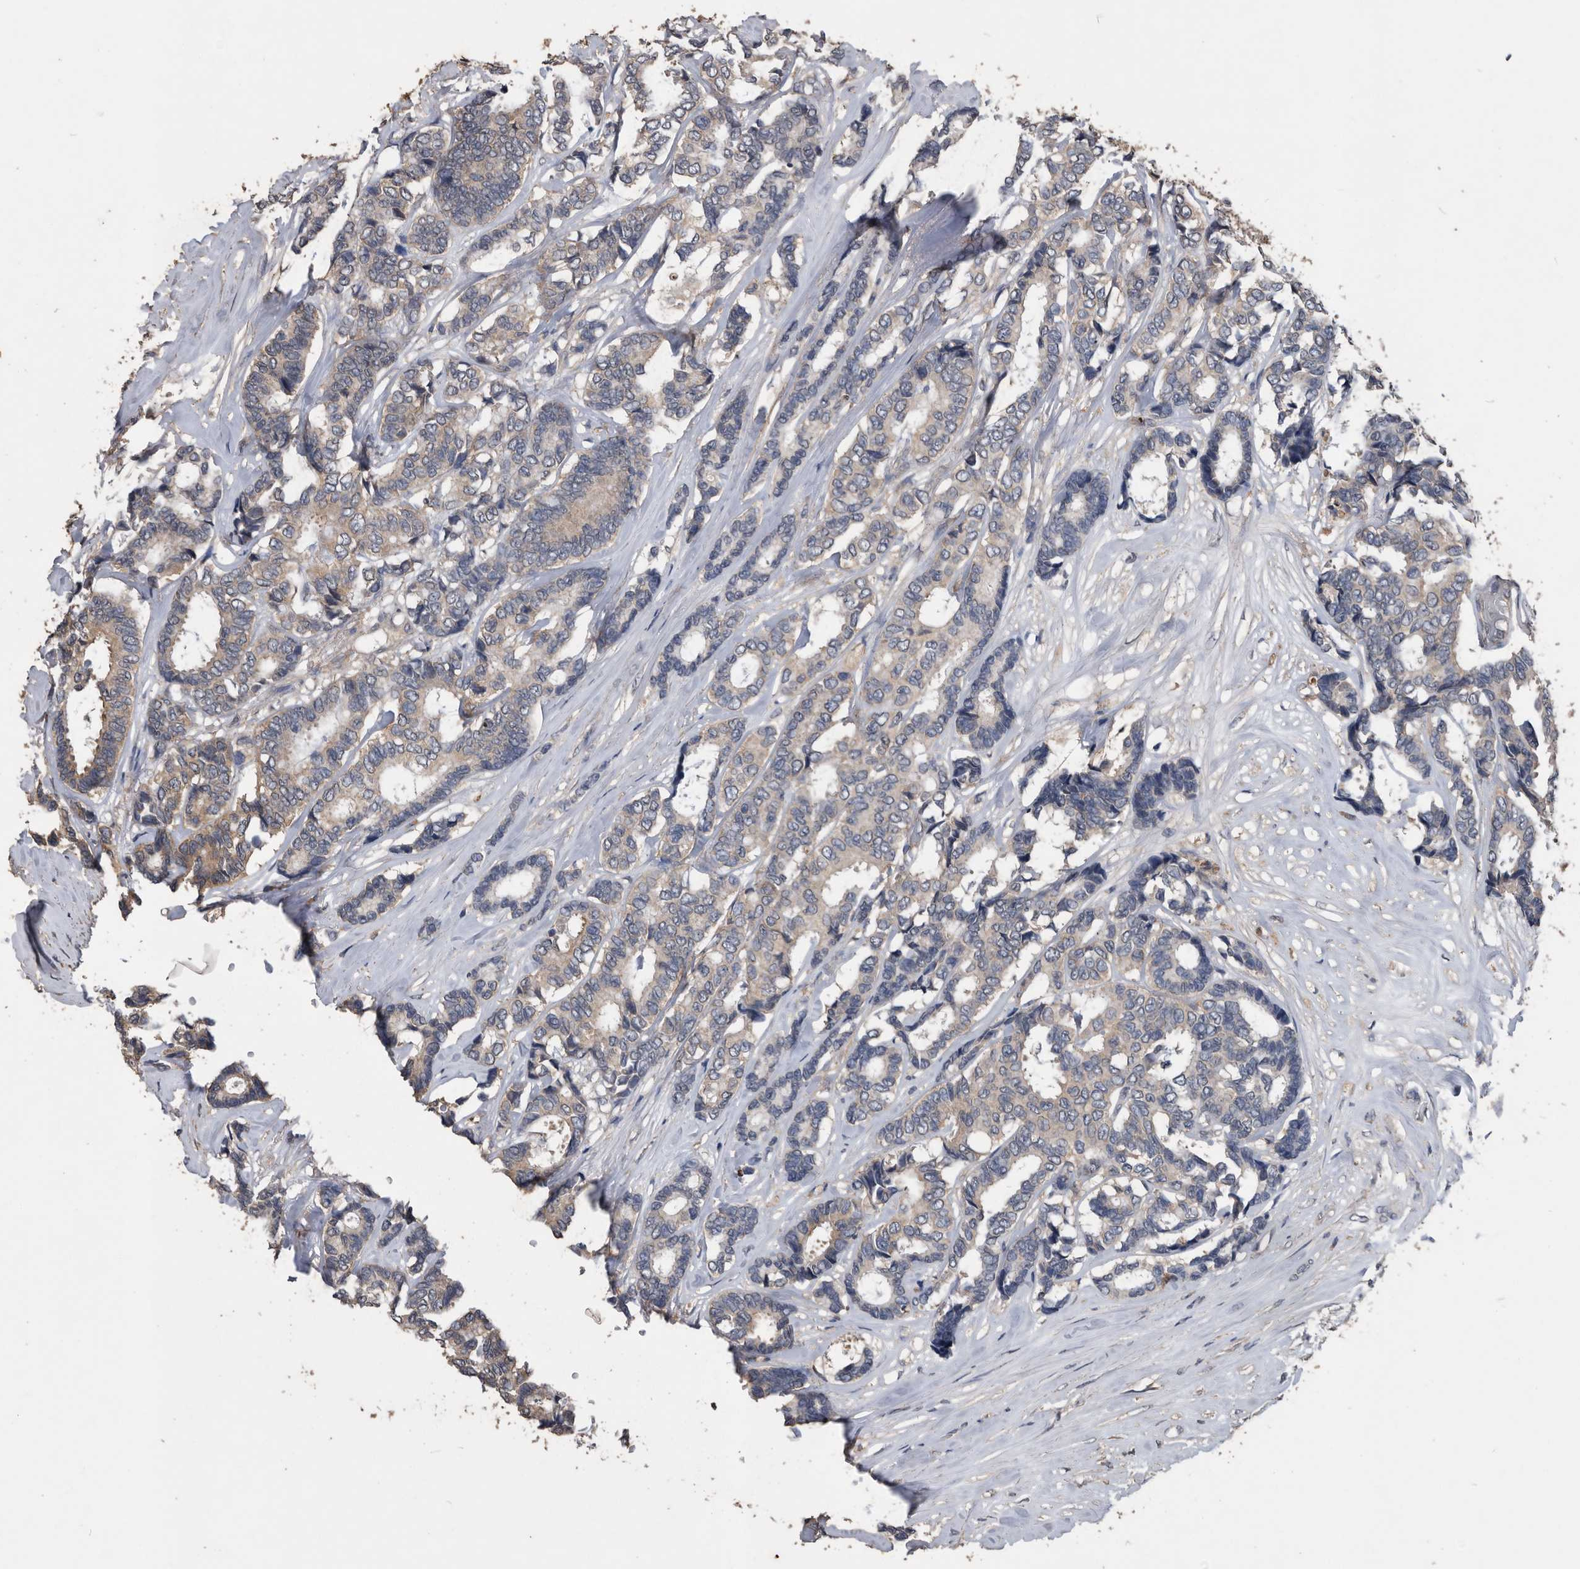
{"staining": {"intensity": "weak", "quantity": "<25%", "location": "cytoplasmic/membranous"}, "tissue": "breast cancer", "cell_type": "Tumor cells", "image_type": "cancer", "snomed": [{"axis": "morphology", "description": "Duct carcinoma"}, {"axis": "topography", "description": "Breast"}], "caption": "Immunohistochemistry (IHC) of human infiltrating ductal carcinoma (breast) shows no positivity in tumor cells.", "gene": "NRBP1", "patient": {"sex": "female", "age": 87}}